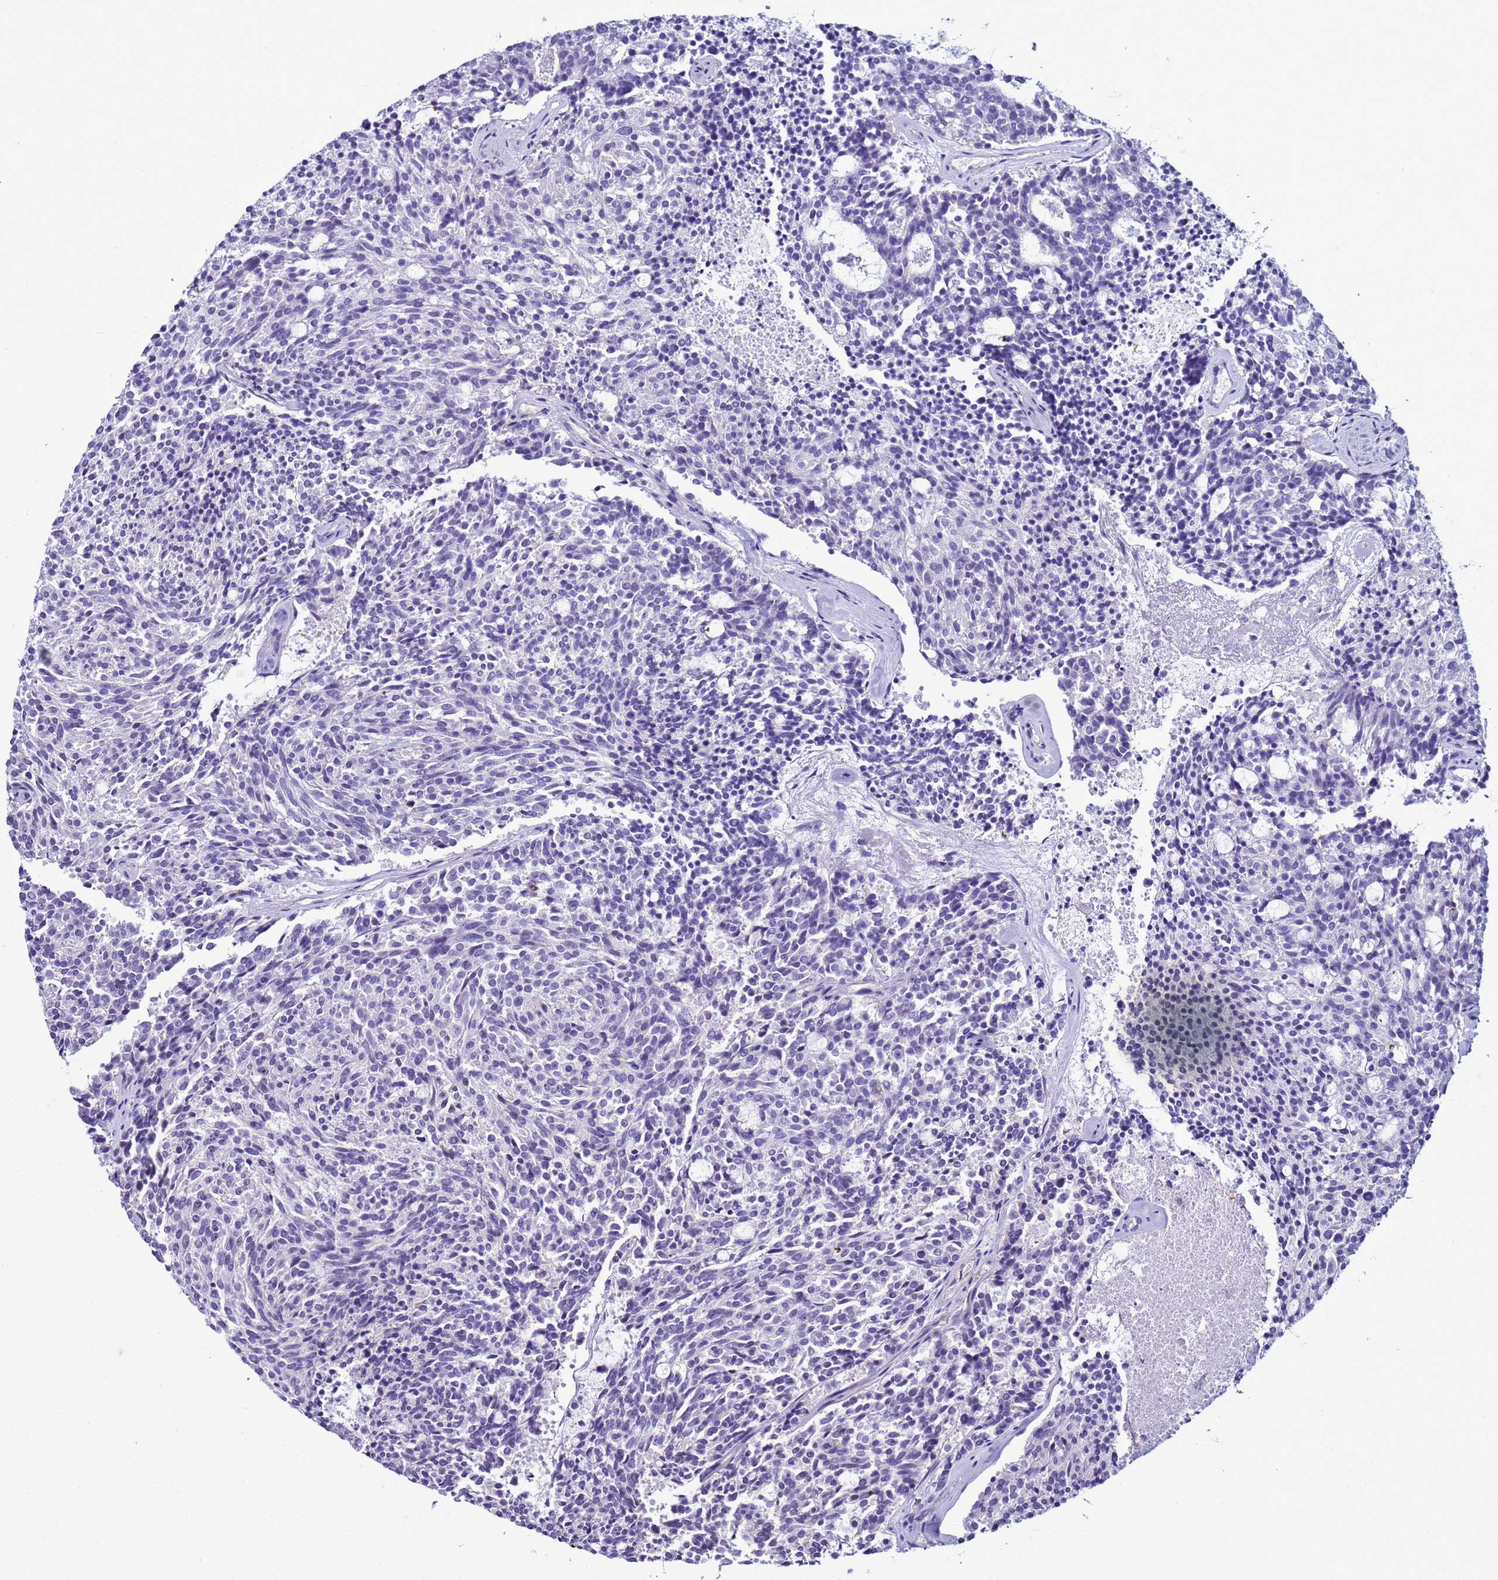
{"staining": {"intensity": "negative", "quantity": "none", "location": "none"}, "tissue": "carcinoid", "cell_type": "Tumor cells", "image_type": "cancer", "snomed": [{"axis": "morphology", "description": "Carcinoid, malignant, NOS"}, {"axis": "topography", "description": "Pancreas"}], "caption": "Tumor cells are negative for brown protein staining in carcinoid.", "gene": "LRRC10B", "patient": {"sex": "female", "age": 54}}